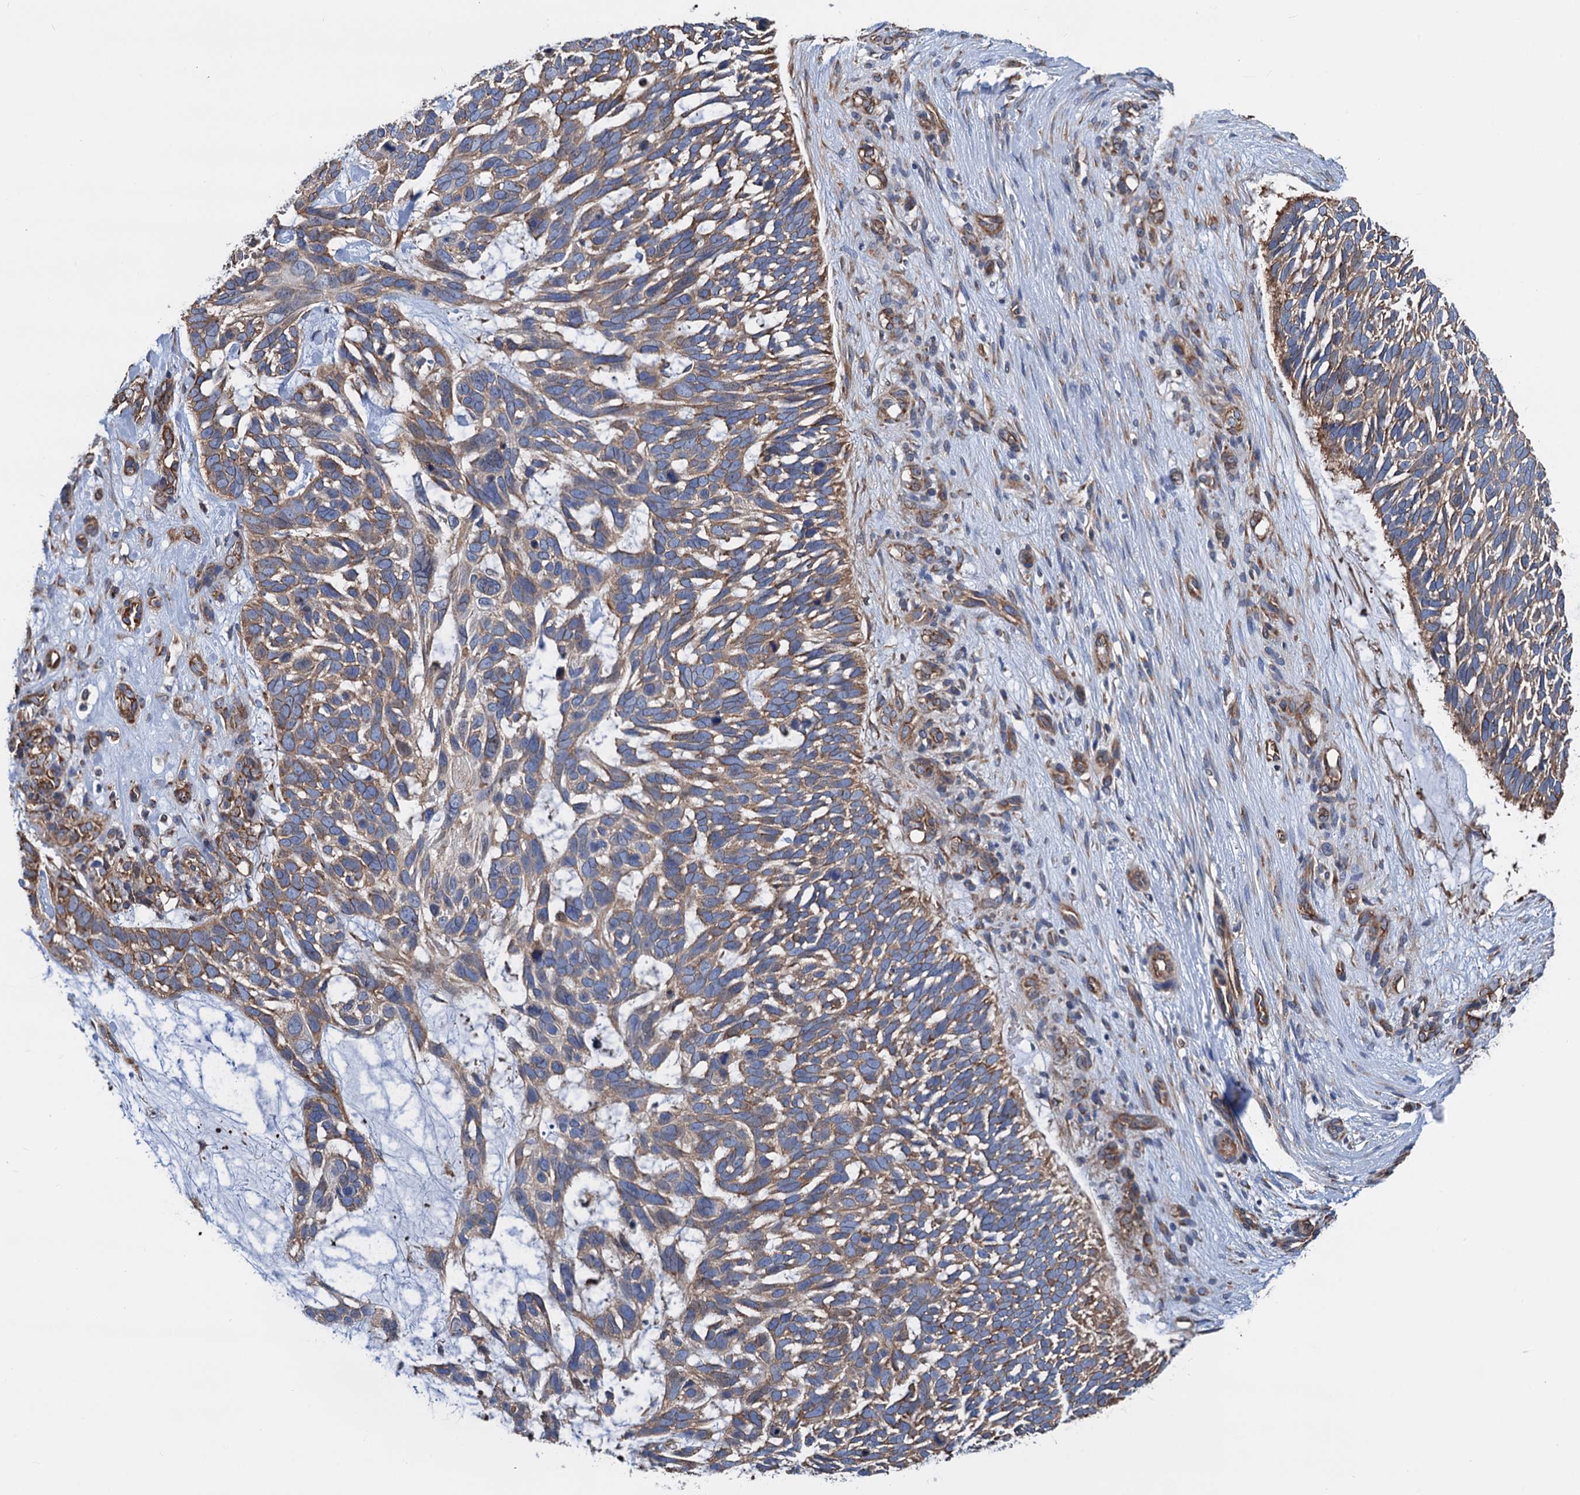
{"staining": {"intensity": "moderate", "quantity": ">75%", "location": "cytoplasmic/membranous"}, "tissue": "skin cancer", "cell_type": "Tumor cells", "image_type": "cancer", "snomed": [{"axis": "morphology", "description": "Basal cell carcinoma"}, {"axis": "topography", "description": "Skin"}], "caption": "A high-resolution micrograph shows immunohistochemistry (IHC) staining of skin basal cell carcinoma, which displays moderate cytoplasmic/membranous positivity in approximately >75% of tumor cells.", "gene": "SLC12A7", "patient": {"sex": "male", "age": 88}}